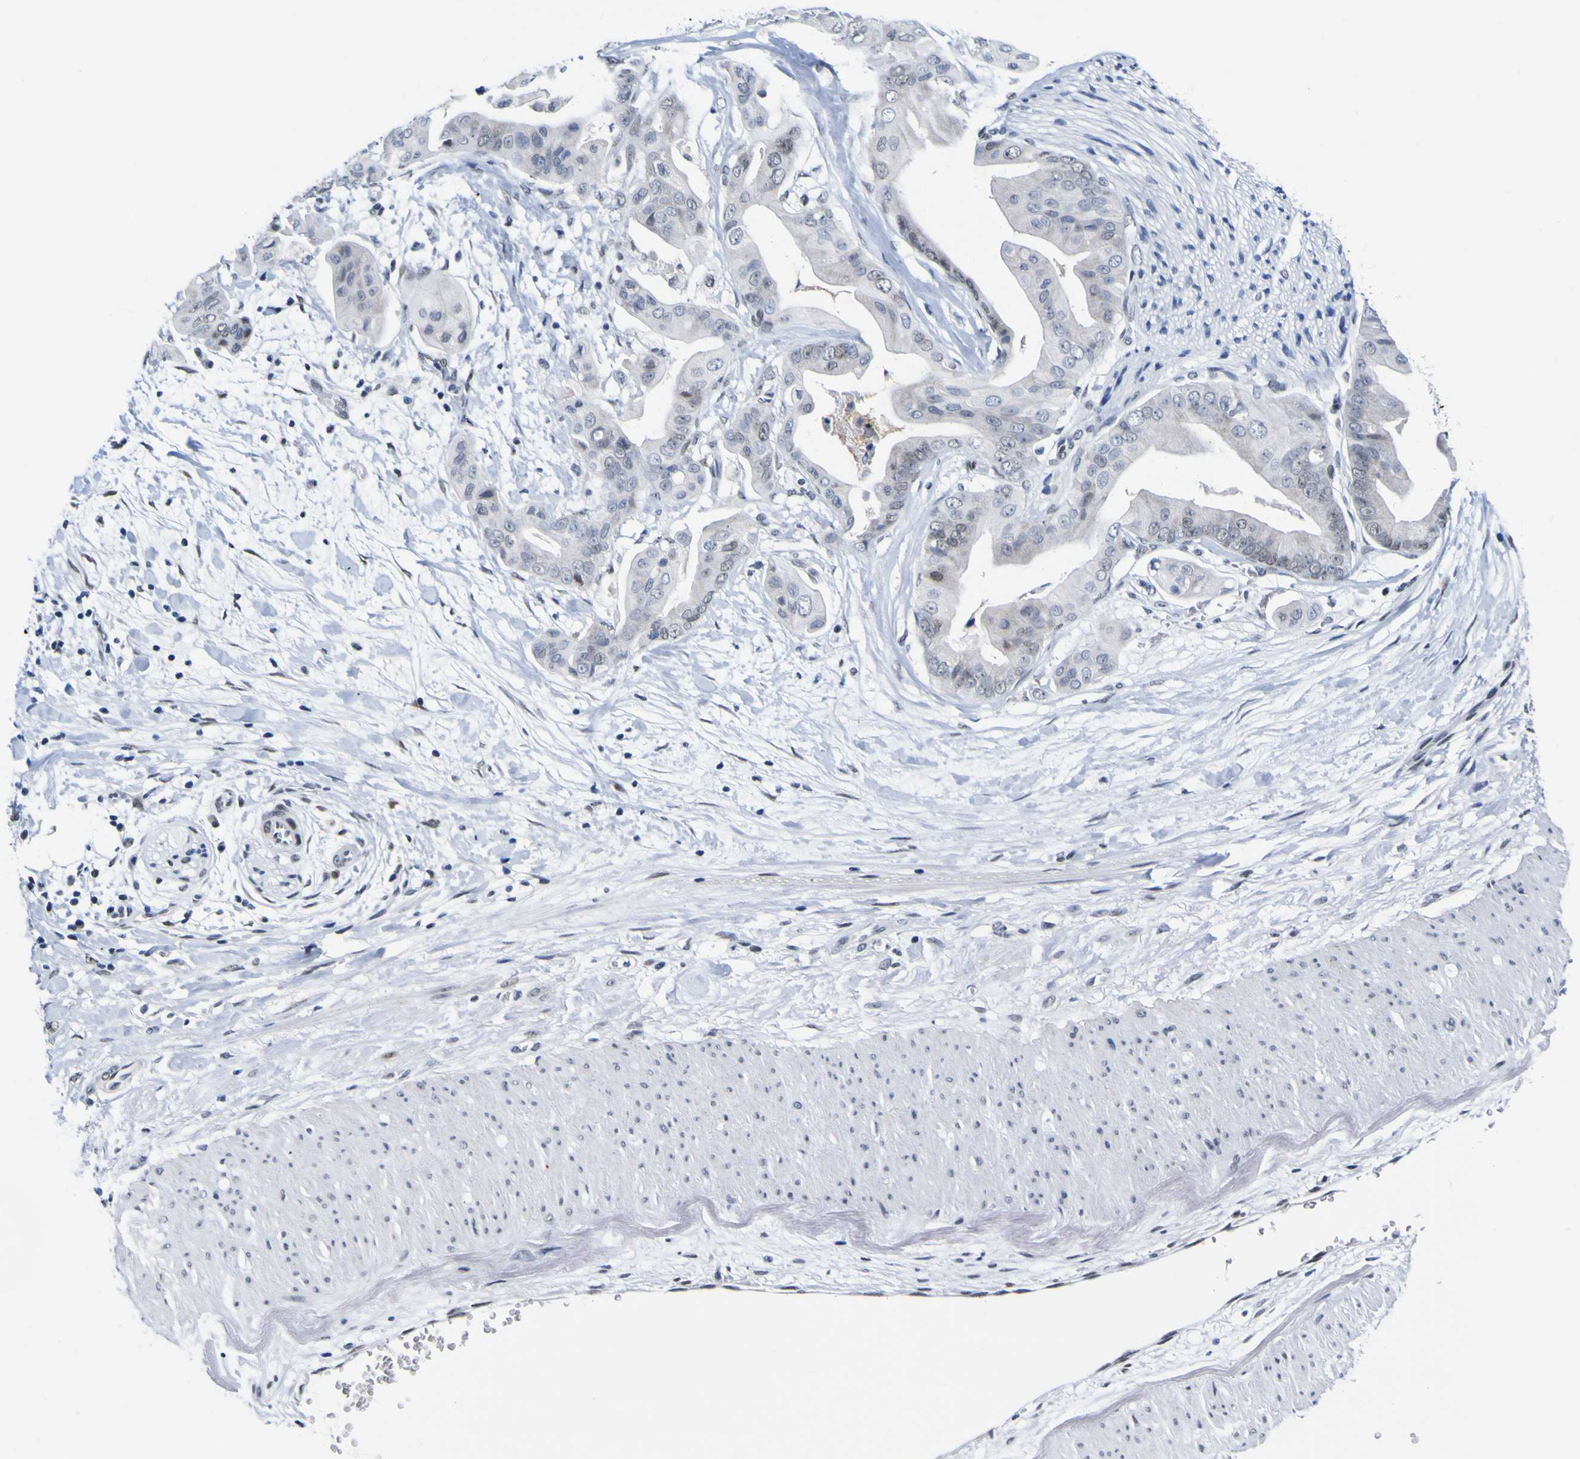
{"staining": {"intensity": "weak", "quantity": "<25%", "location": "nuclear"}, "tissue": "pancreatic cancer", "cell_type": "Tumor cells", "image_type": "cancer", "snomed": [{"axis": "morphology", "description": "Adenocarcinoma, NOS"}, {"axis": "topography", "description": "Pancreas"}], "caption": "DAB immunohistochemical staining of human adenocarcinoma (pancreatic) exhibits no significant expression in tumor cells.", "gene": "MBD3", "patient": {"sex": "female", "age": 75}}